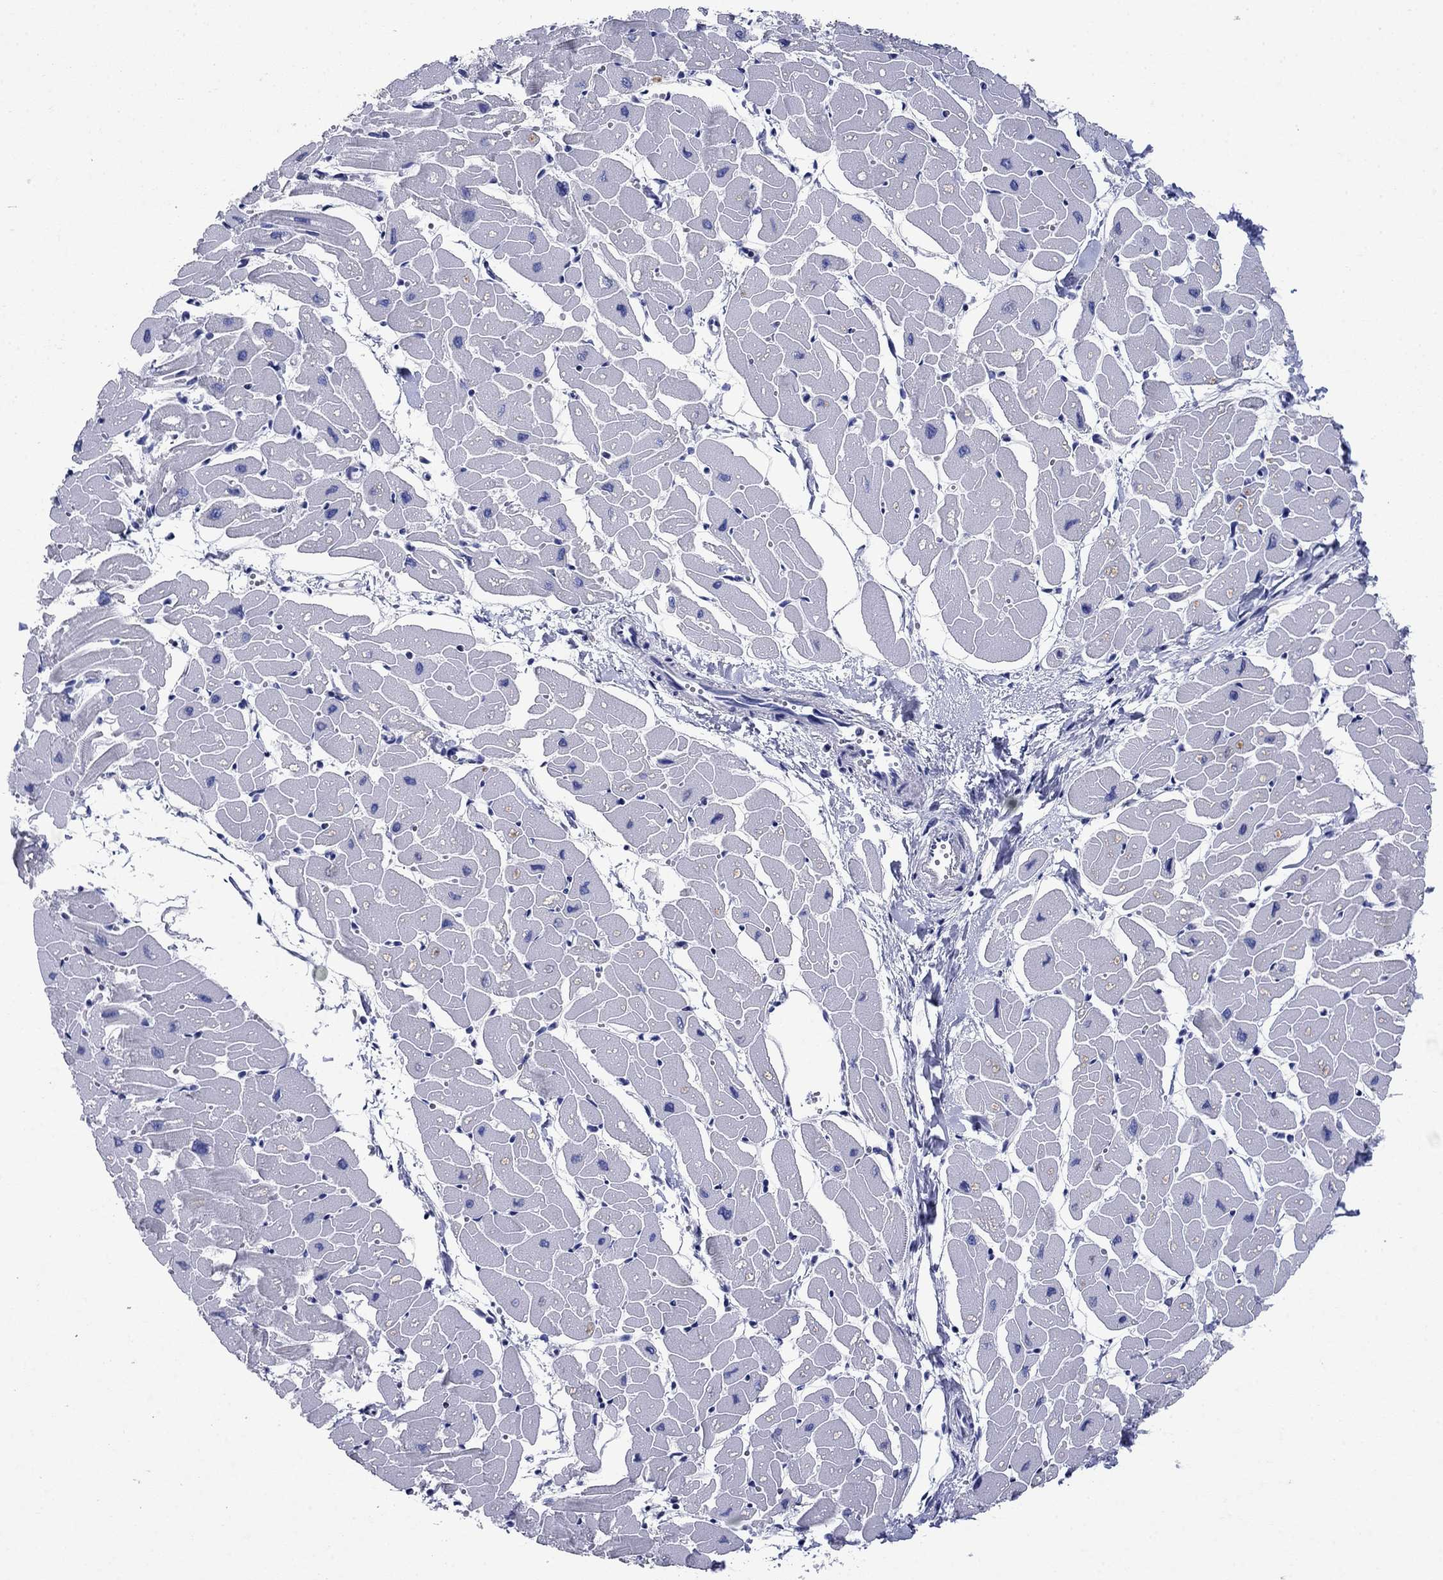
{"staining": {"intensity": "negative", "quantity": "none", "location": "none"}, "tissue": "heart muscle", "cell_type": "Cardiomyocytes", "image_type": "normal", "snomed": [{"axis": "morphology", "description": "Normal tissue, NOS"}, {"axis": "topography", "description": "Heart"}], "caption": "An image of heart muscle stained for a protein reveals no brown staining in cardiomyocytes. (DAB (3,3'-diaminobenzidine) IHC, high magnification).", "gene": "SULT2B1", "patient": {"sex": "male", "age": 57}}